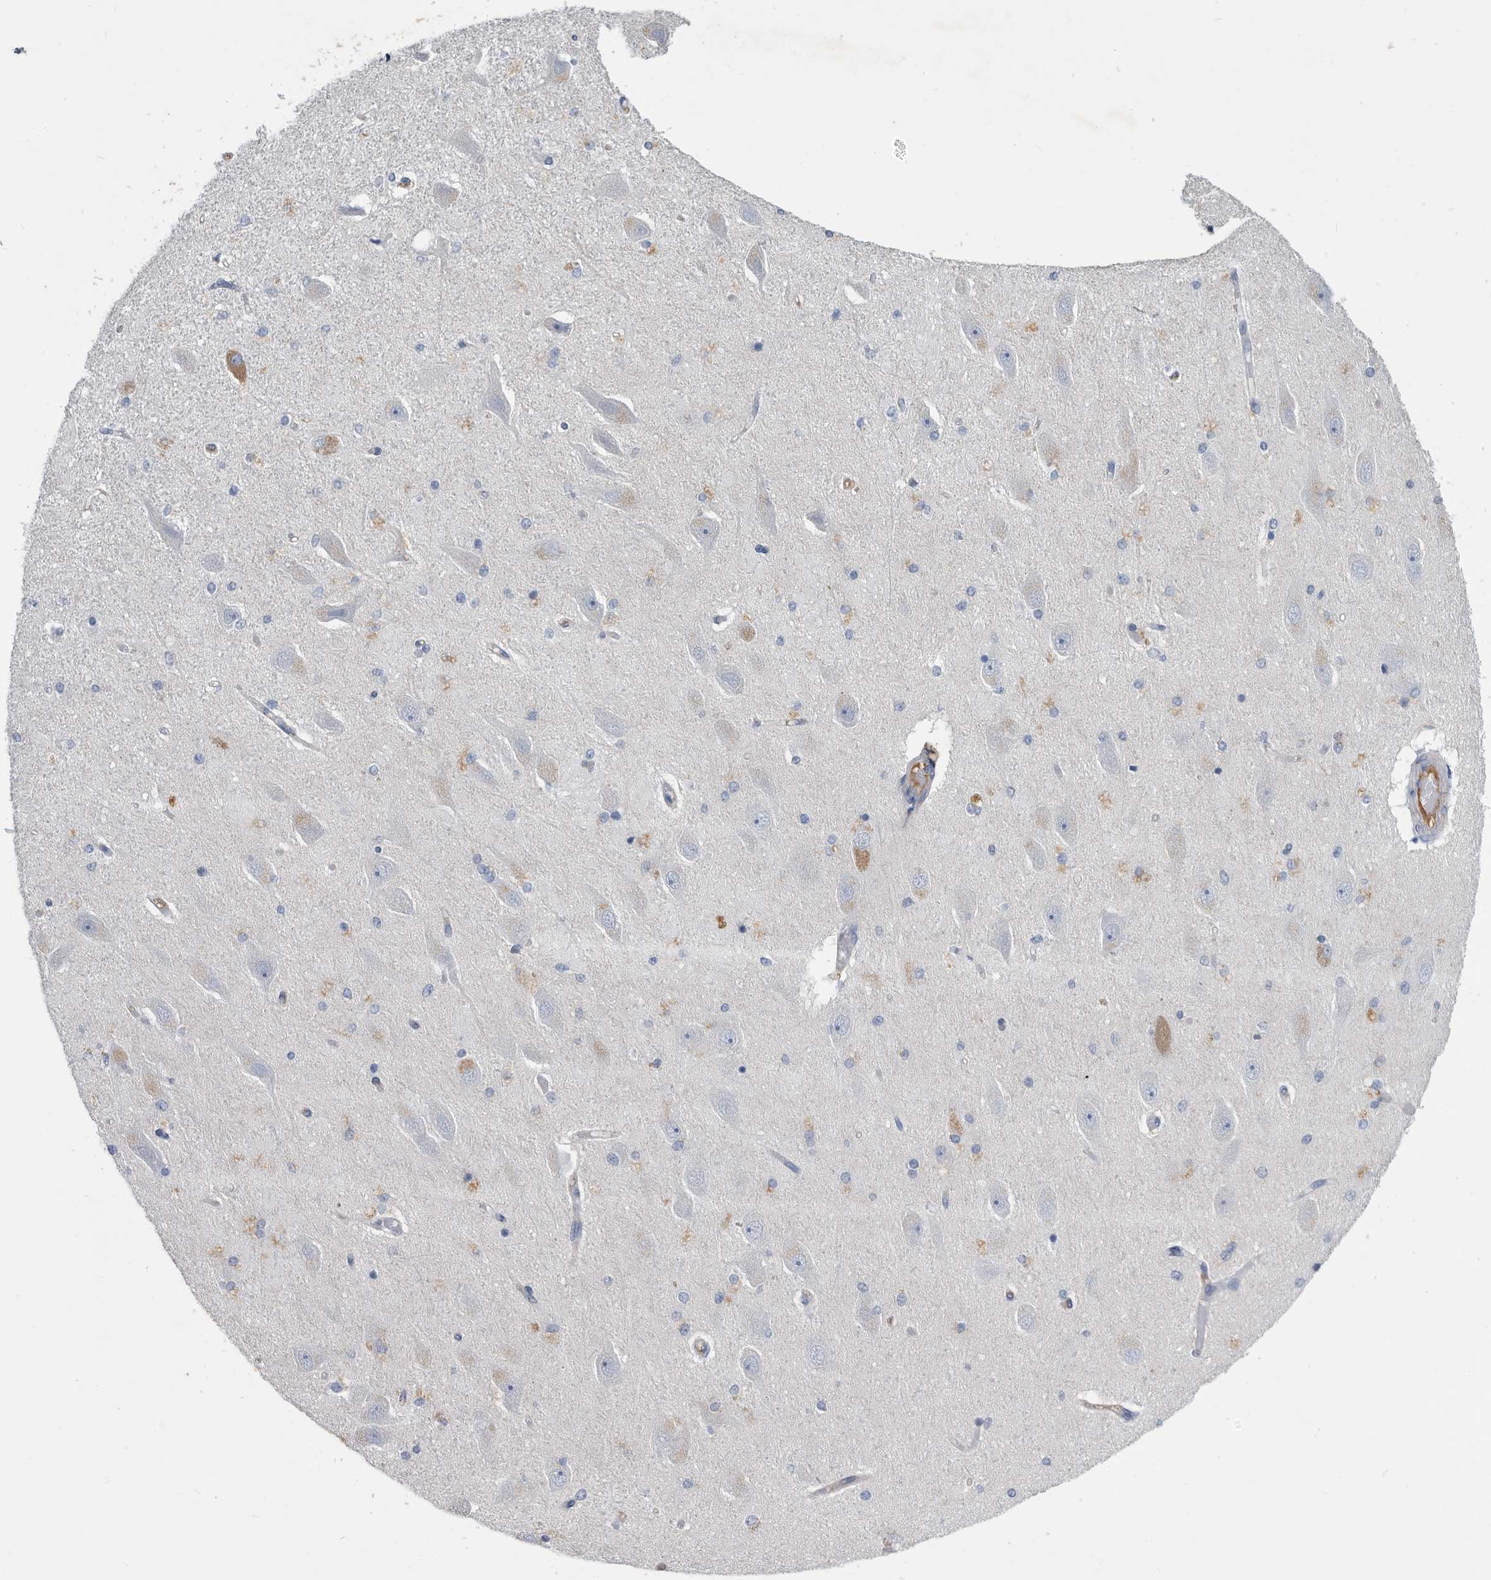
{"staining": {"intensity": "negative", "quantity": "none", "location": "none"}, "tissue": "hippocampus", "cell_type": "Glial cells", "image_type": "normal", "snomed": [{"axis": "morphology", "description": "Normal tissue, NOS"}, {"axis": "topography", "description": "Hippocampus"}], "caption": "Immunohistochemical staining of benign human hippocampus shows no significant staining in glial cells.", "gene": "BTBD6", "patient": {"sex": "female", "age": 54}}